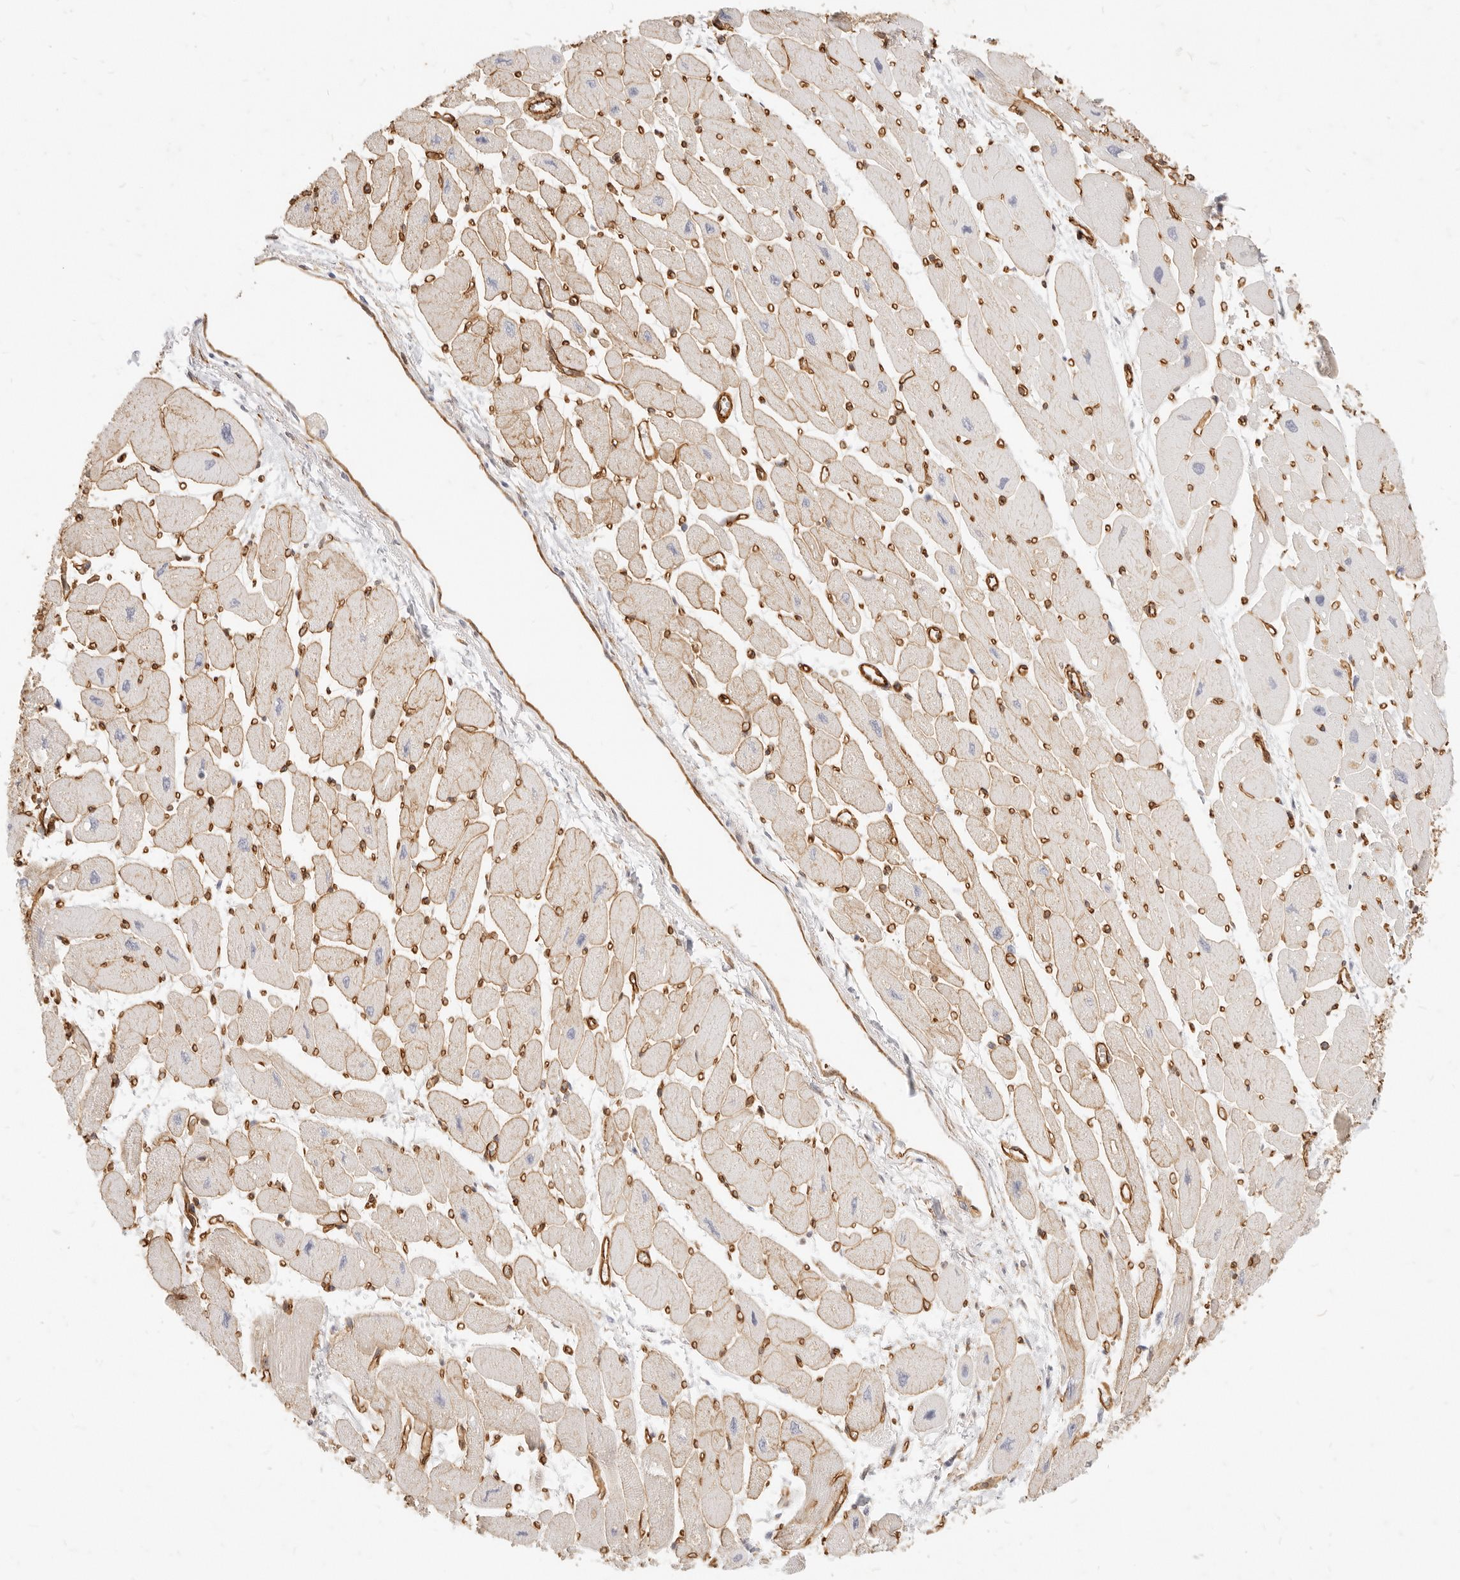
{"staining": {"intensity": "weak", "quantity": "25%-75%", "location": "cytoplasmic/membranous"}, "tissue": "heart muscle", "cell_type": "Cardiomyocytes", "image_type": "normal", "snomed": [{"axis": "morphology", "description": "Normal tissue, NOS"}, {"axis": "topography", "description": "Heart"}], "caption": "IHC of unremarkable heart muscle reveals low levels of weak cytoplasmic/membranous expression in about 25%-75% of cardiomyocytes.", "gene": "NUS1", "patient": {"sex": "female", "age": 54}}